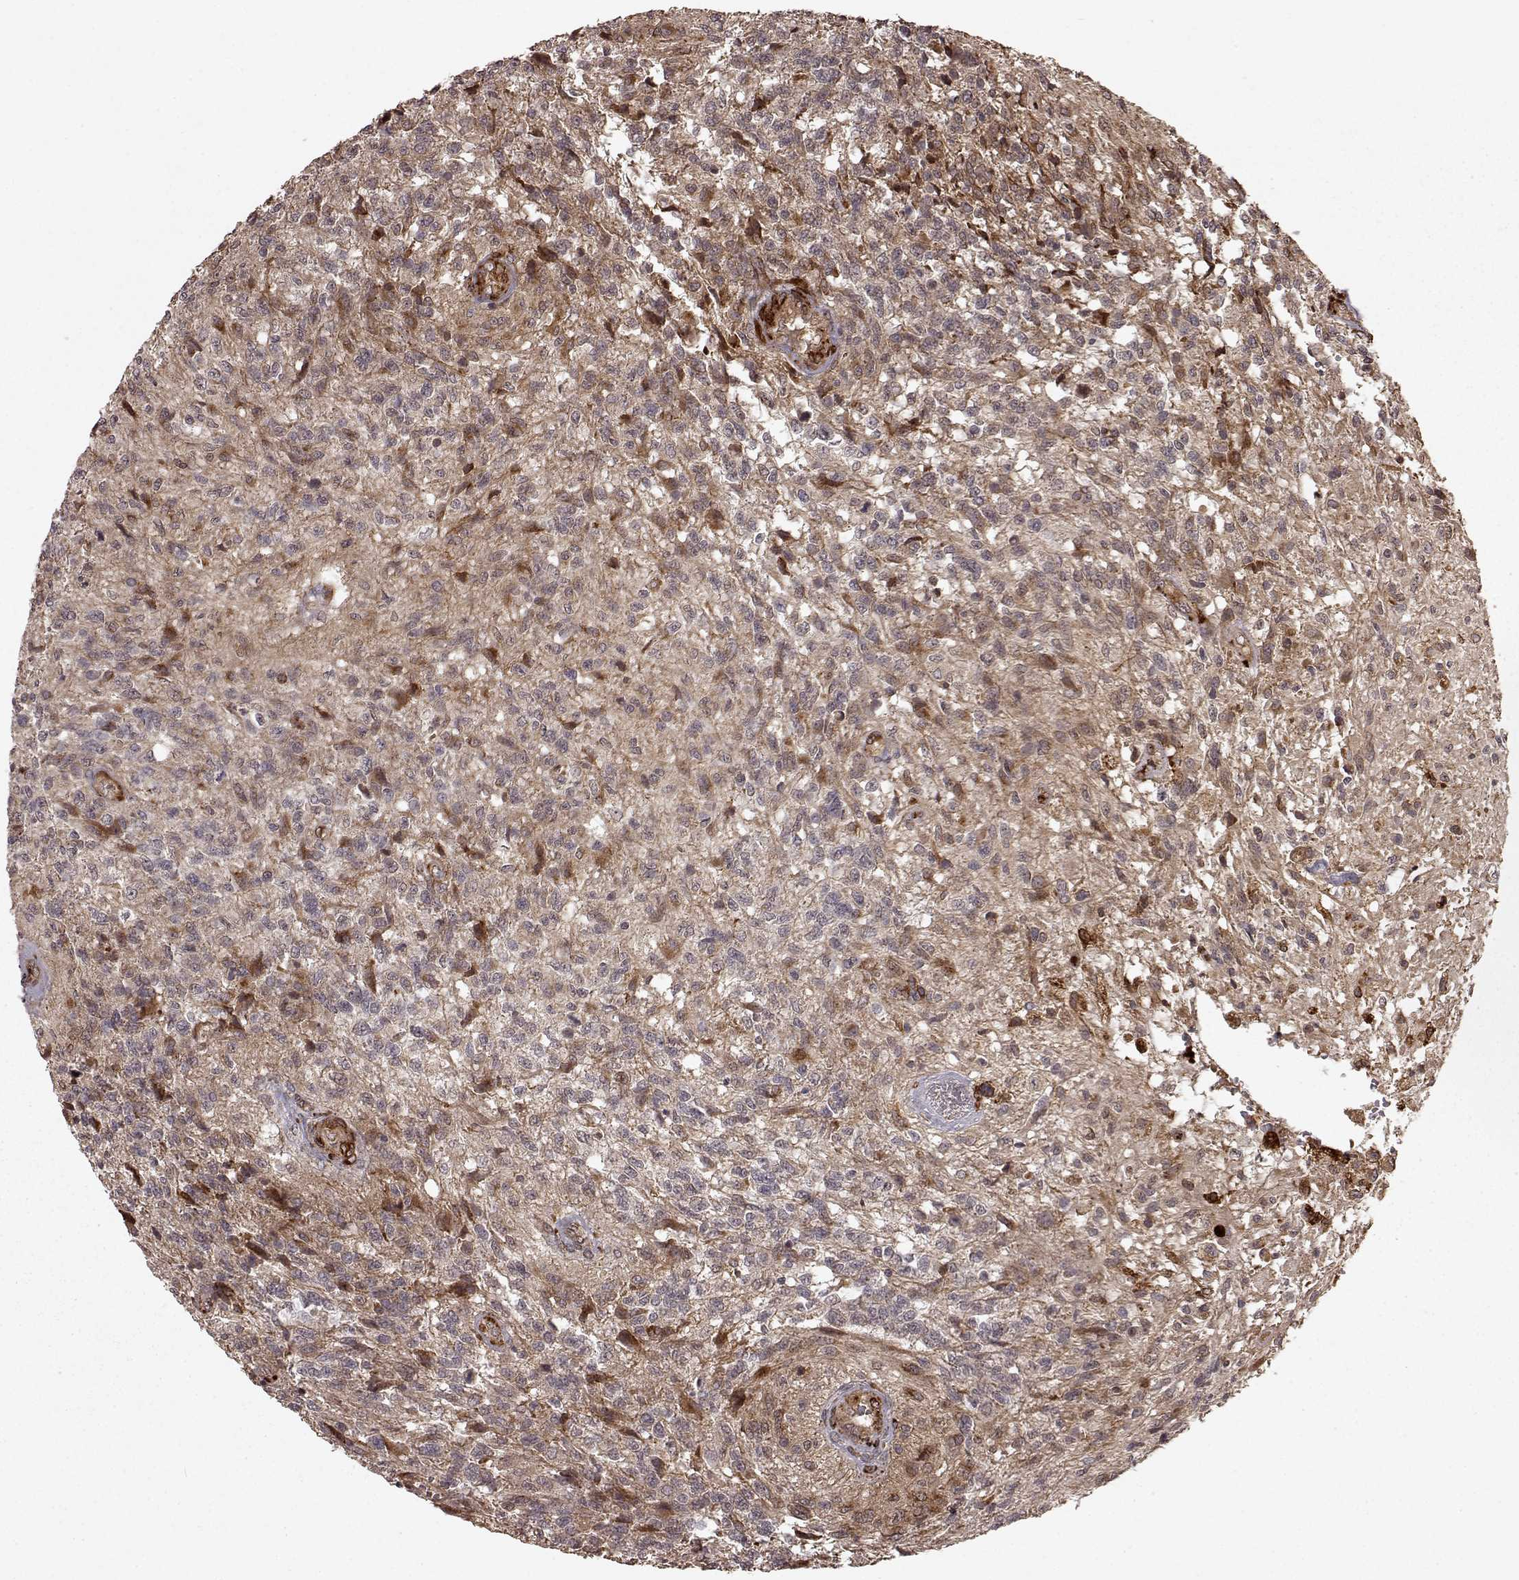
{"staining": {"intensity": "moderate", "quantity": "<25%", "location": "cytoplasmic/membranous"}, "tissue": "glioma", "cell_type": "Tumor cells", "image_type": "cancer", "snomed": [{"axis": "morphology", "description": "Glioma, malignant, High grade"}, {"axis": "topography", "description": "Brain"}], "caption": "Protein expression analysis of malignant high-grade glioma exhibits moderate cytoplasmic/membranous positivity in about <25% of tumor cells.", "gene": "FSTL1", "patient": {"sex": "male", "age": 56}}